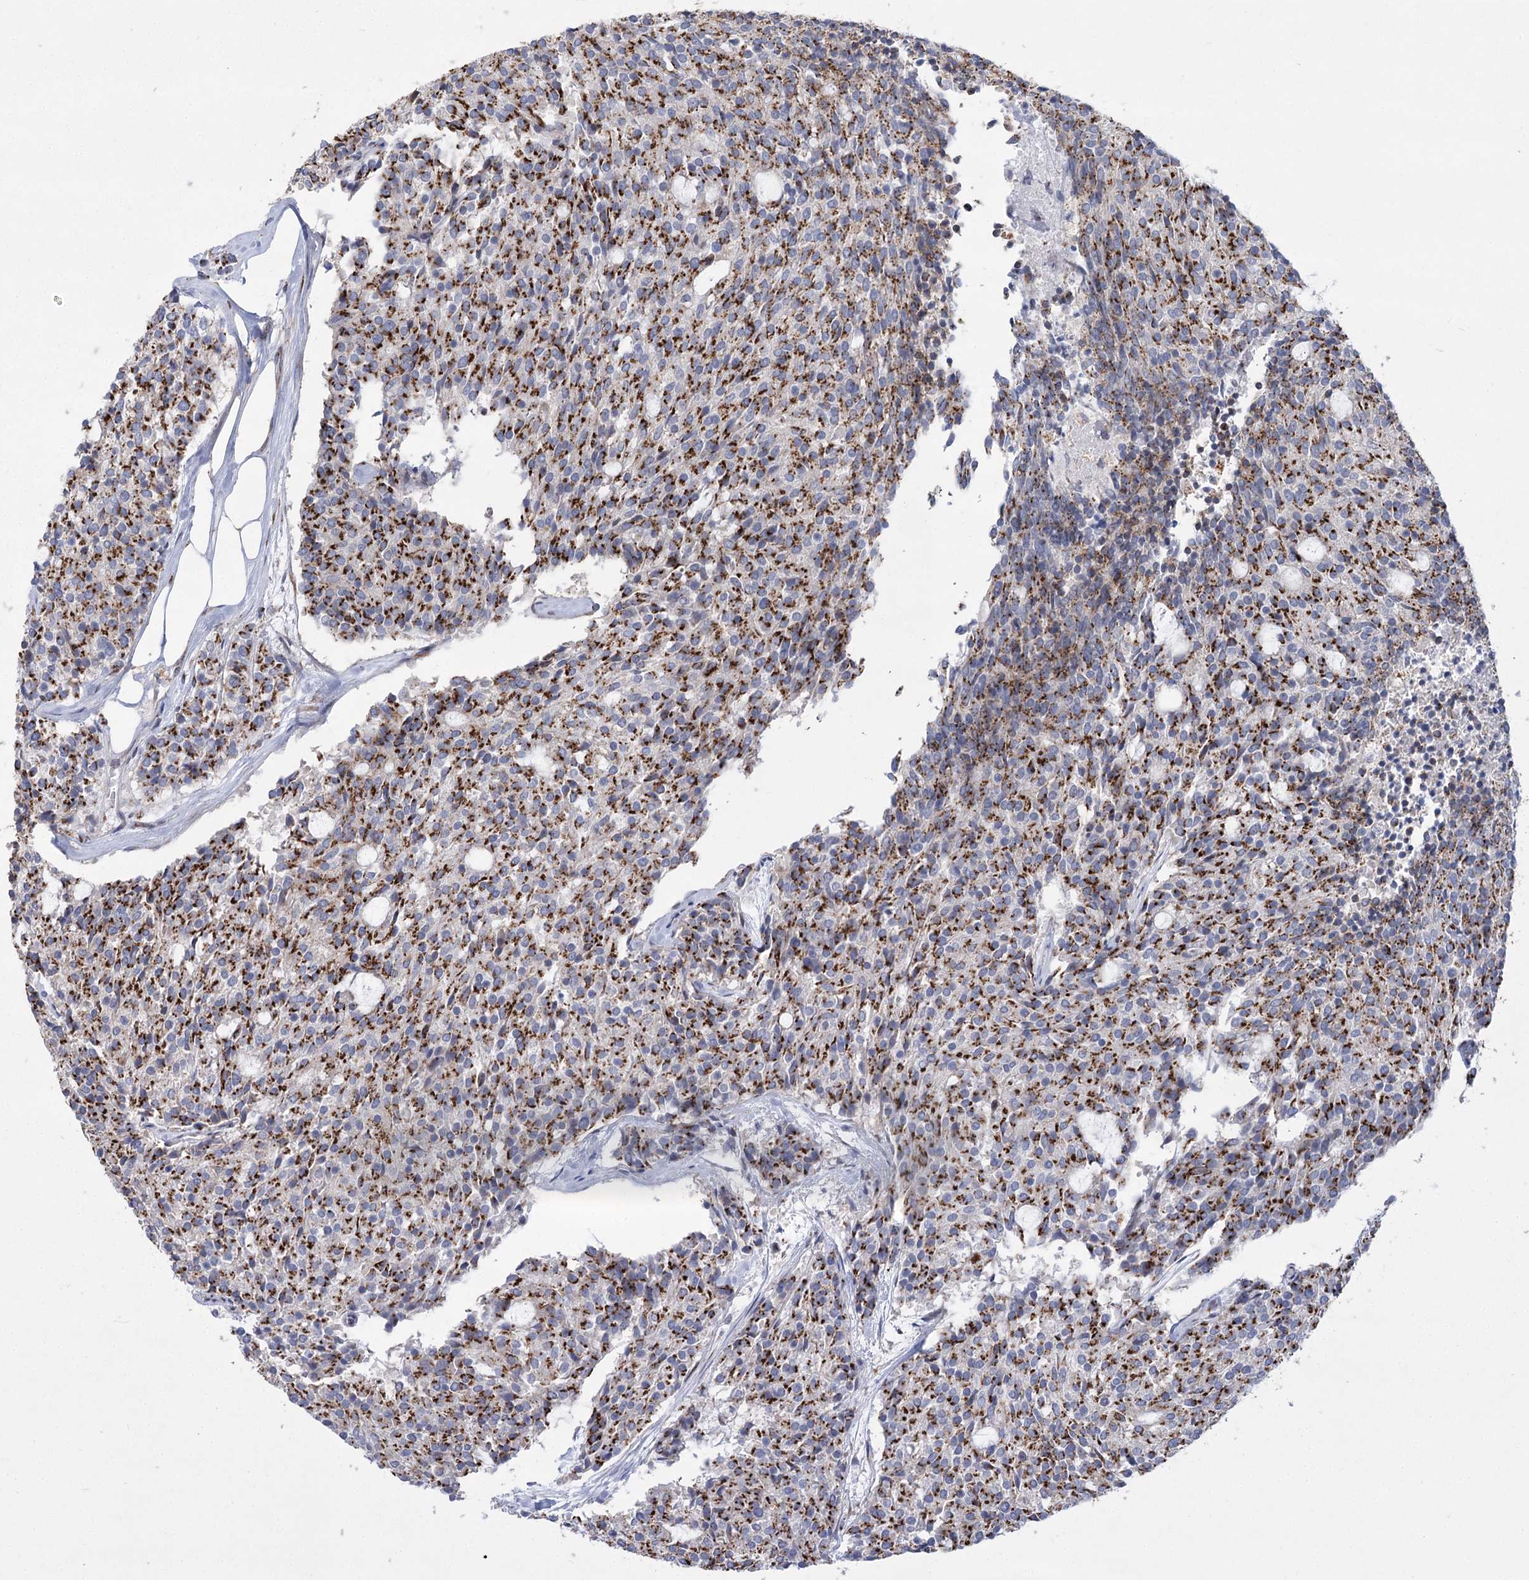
{"staining": {"intensity": "strong", "quantity": ">75%", "location": "cytoplasmic/membranous"}, "tissue": "carcinoid", "cell_type": "Tumor cells", "image_type": "cancer", "snomed": [{"axis": "morphology", "description": "Carcinoid, malignant, NOS"}, {"axis": "topography", "description": "Pancreas"}], "caption": "Carcinoid (malignant) was stained to show a protein in brown. There is high levels of strong cytoplasmic/membranous positivity in about >75% of tumor cells.", "gene": "NME7", "patient": {"sex": "female", "age": 54}}